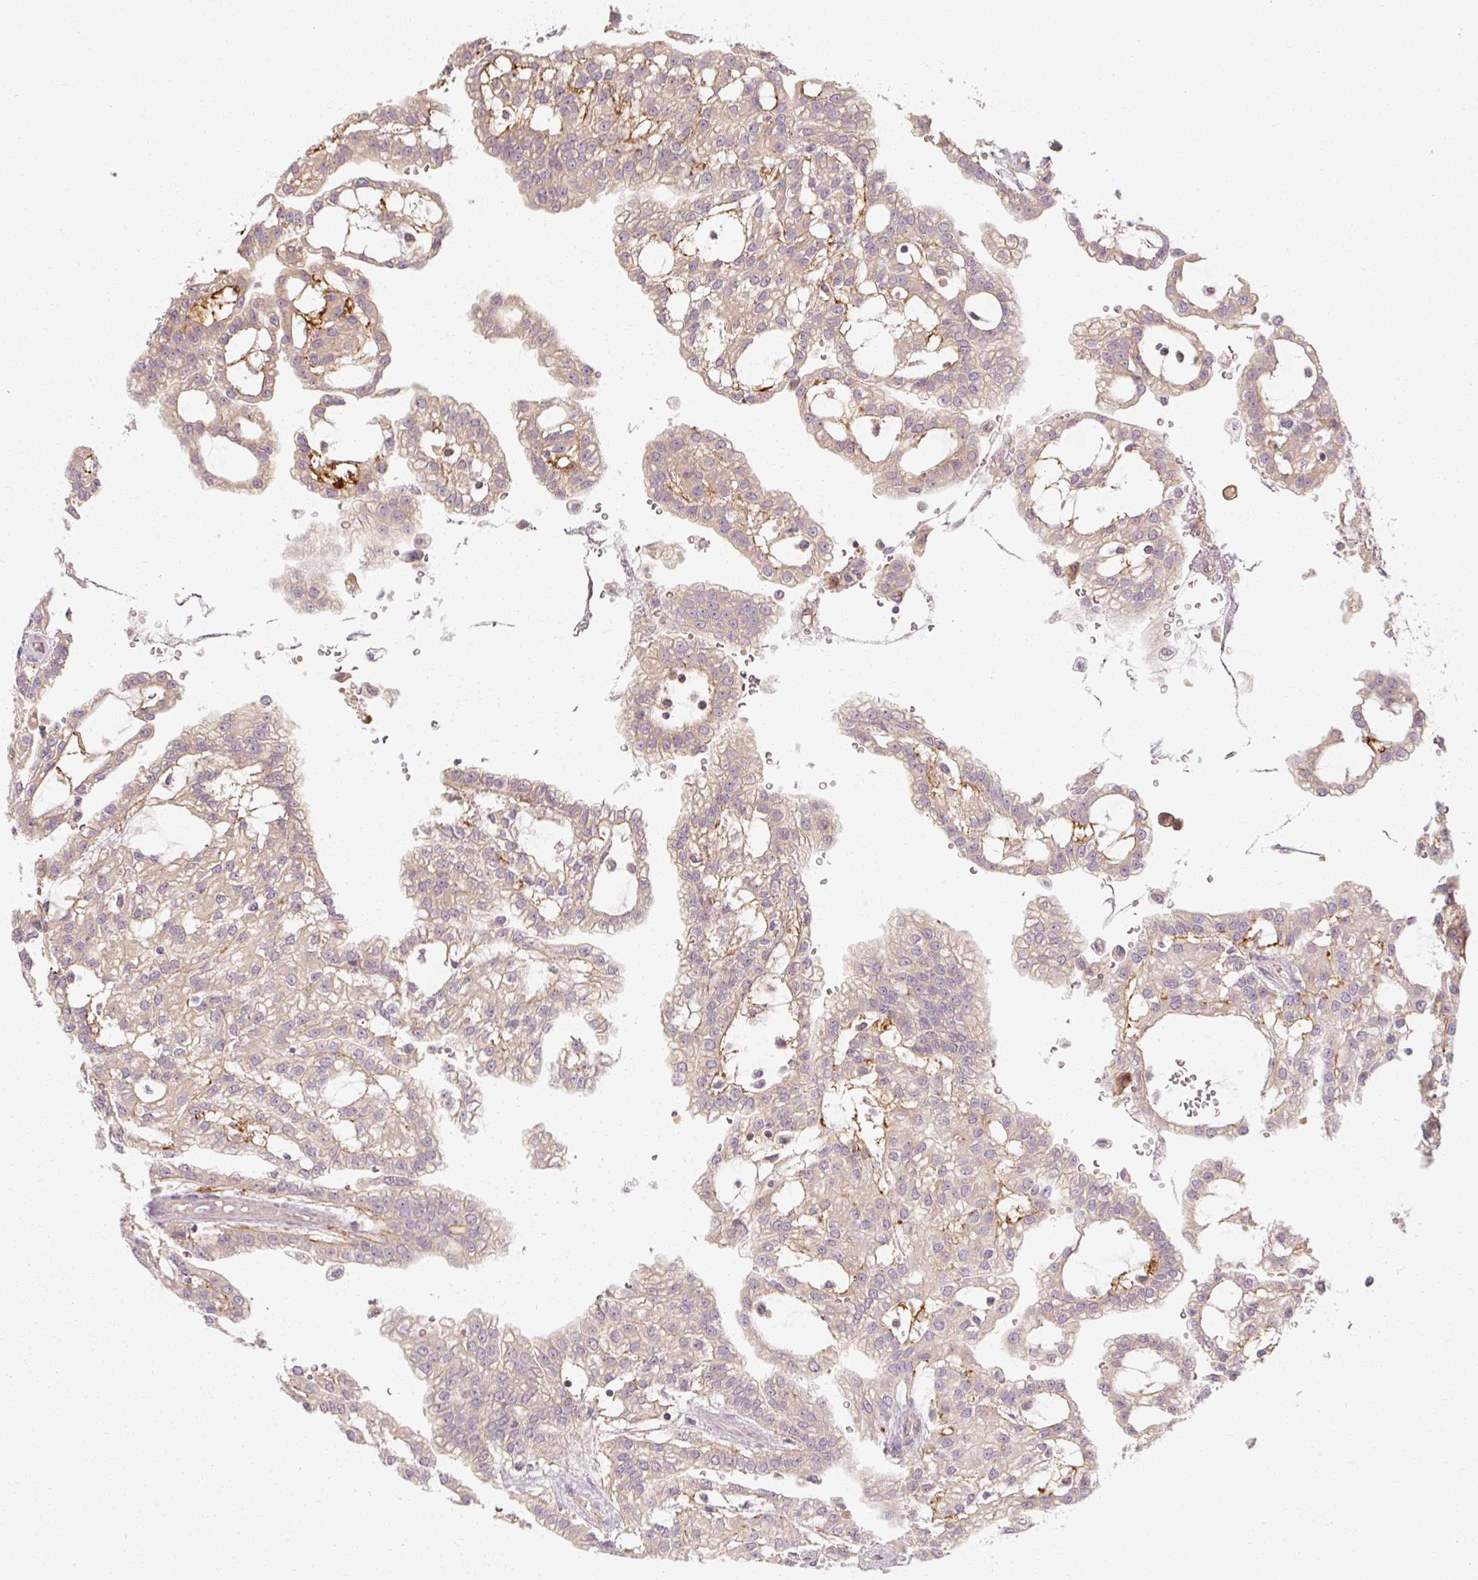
{"staining": {"intensity": "weak", "quantity": "<25%", "location": "cytoplasmic/membranous"}, "tissue": "renal cancer", "cell_type": "Tumor cells", "image_type": "cancer", "snomed": [{"axis": "morphology", "description": "Adenocarcinoma, NOS"}, {"axis": "topography", "description": "Kidney"}], "caption": "Immunohistochemical staining of renal adenocarcinoma demonstrates no significant expression in tumor cells.", "gene": "RB1CC1", "patient": {"sex": "male", "age": 63}}